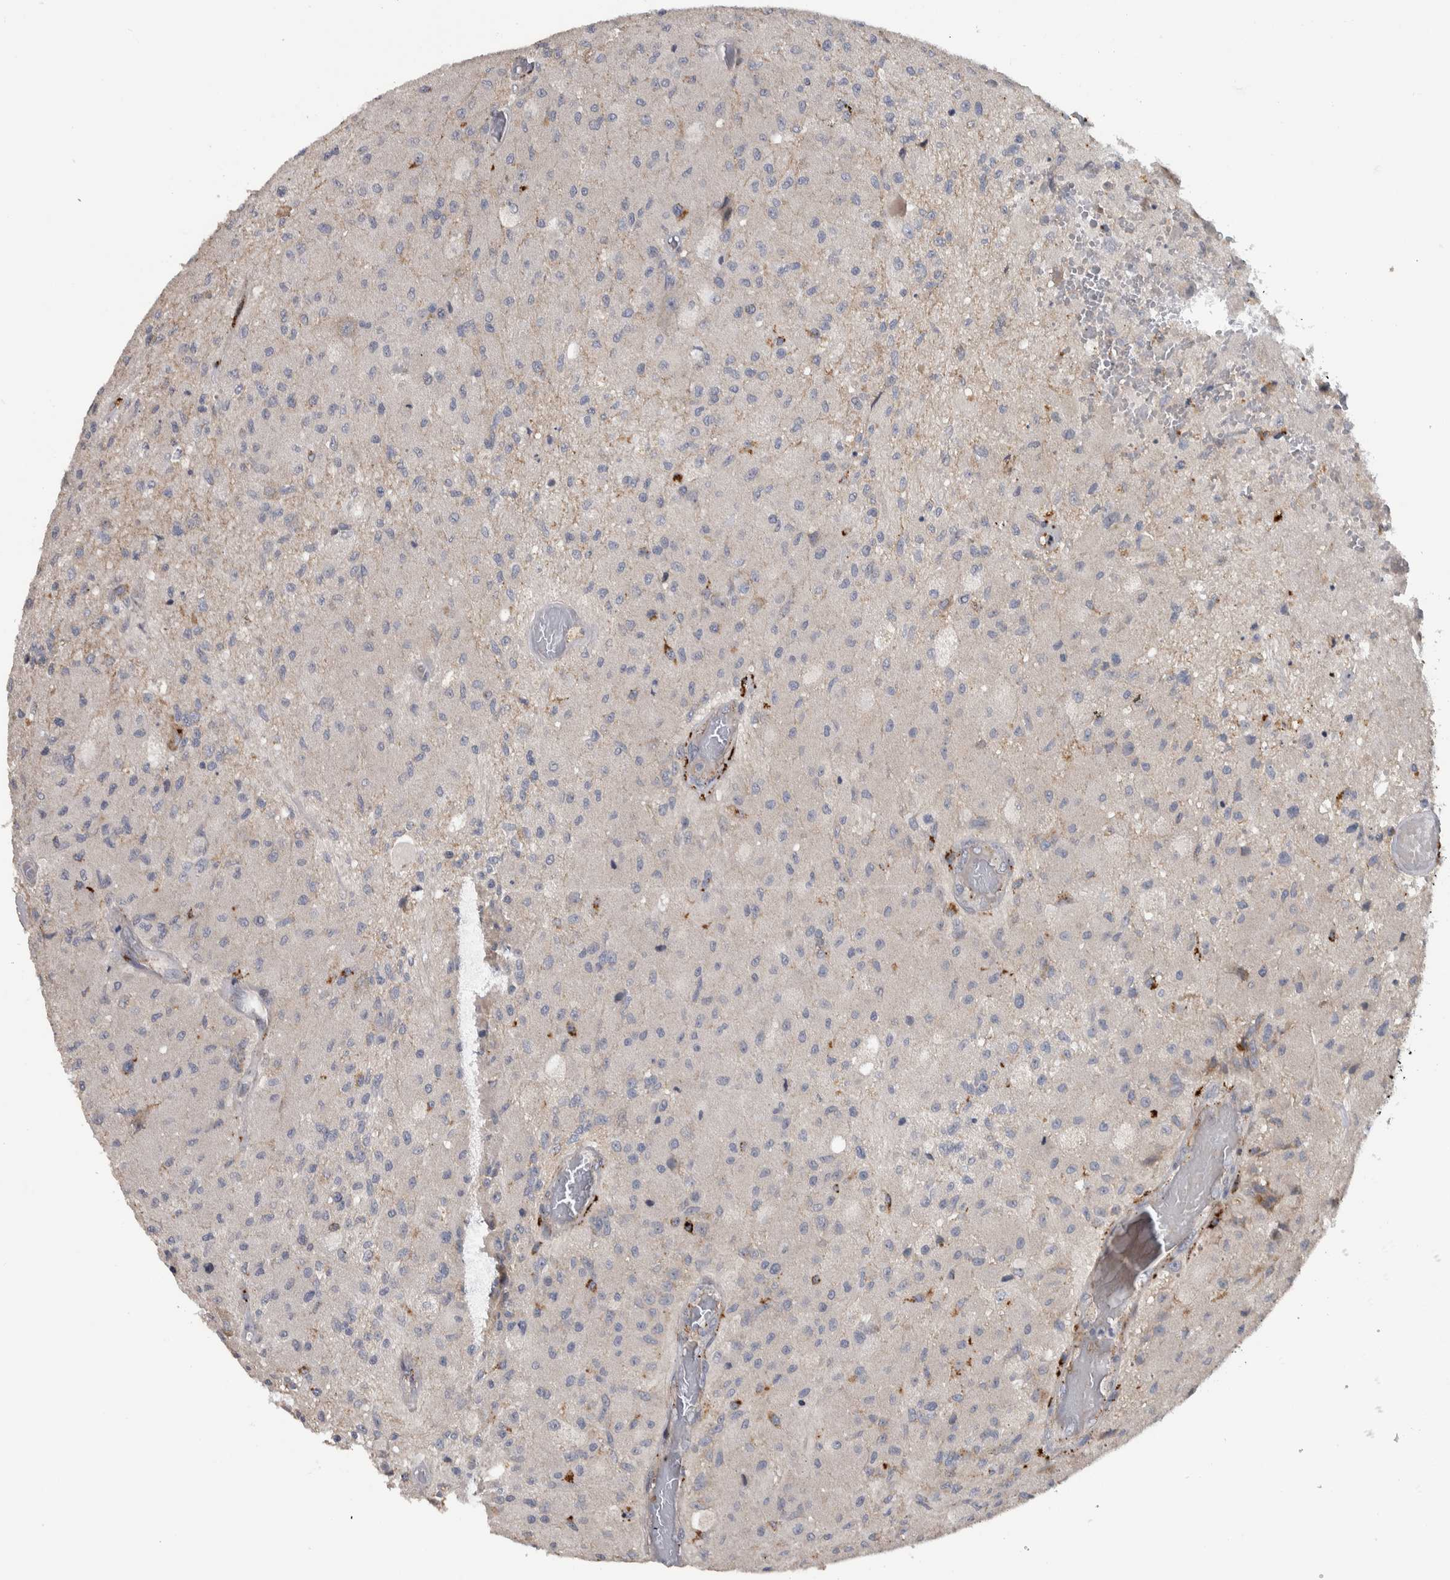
{"staining": {"intensity": "negative", "quantity": "none", "location": "none"}, "tissue": "glioma", "cell_type": "Tumor cells", "image_type": "cancer", "snomed": [{"axis": "morphology", "description": "Normal tissue, NOS"}, {"axis": "morphology", "description": "Glioma, malignant, High grade"}, {"axis": "topography", "description": "Cerebral cortex"}], "caption": "Micrograph shows no protein expression in tumor cells of glioma tissue.", "gene": "FAM83G", "patient": {"sex": "male", "age": 77}}